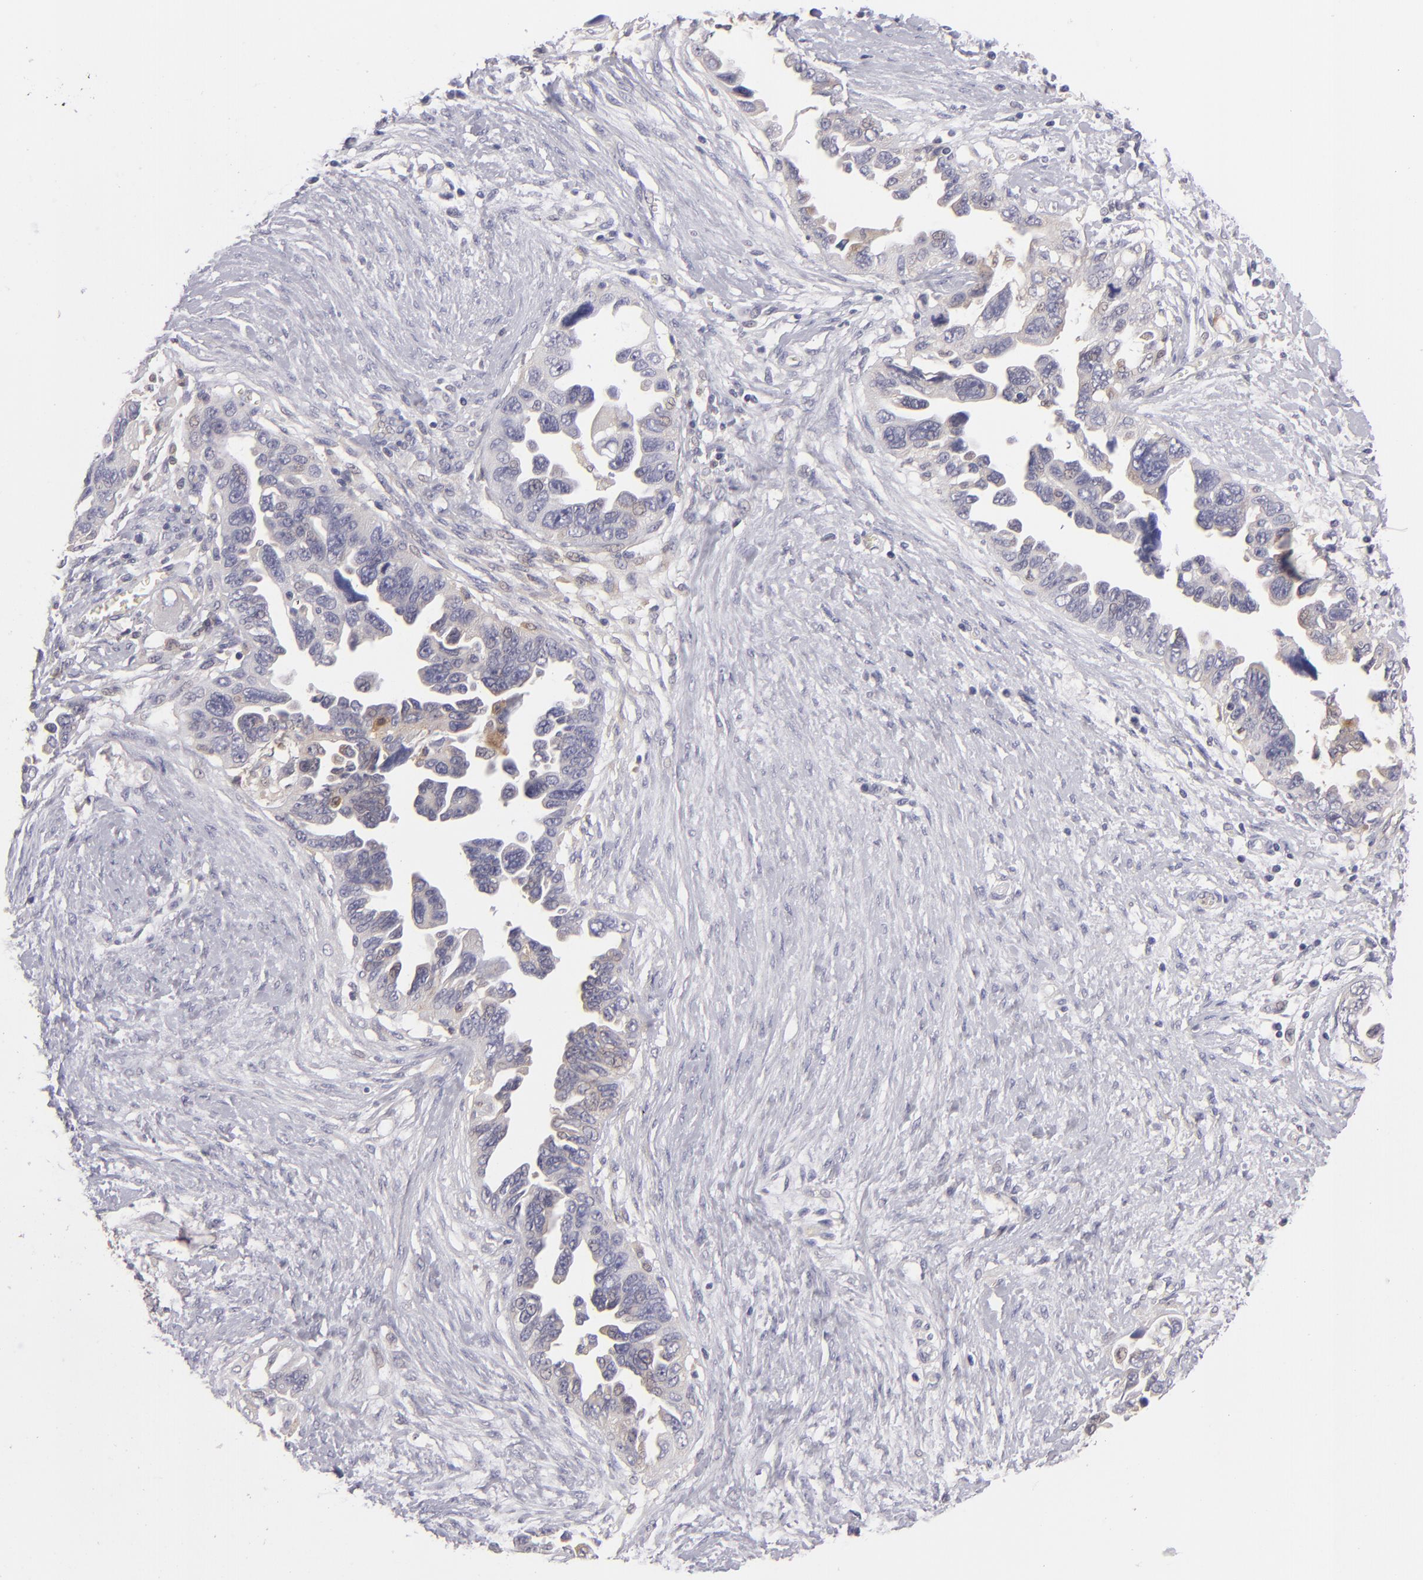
{"staining": {"intensity": "moderate", "quantity": "<25%", "location": "cytoplasmic/membranous"}, "tissue": "ovarian cancer", "cell_type": "Tumor cells", "image_type": "cancer", "snomed": [{"axis": "morphology", "description": "Cystadenocarcinoma, serous, NOS"}, {"axis": "topography", "description": "Ovary"}], "caption": "A photomicrograph showing moderate cytoplasmic/membranous positivity in approximately <25% of tumor cells in ovarian cancer (serous cystadenocarcinoma), as visualized by brown immunohistochemical staining.", "gene": "MMP10", "patient": {"sex": "female", "age": 63}}